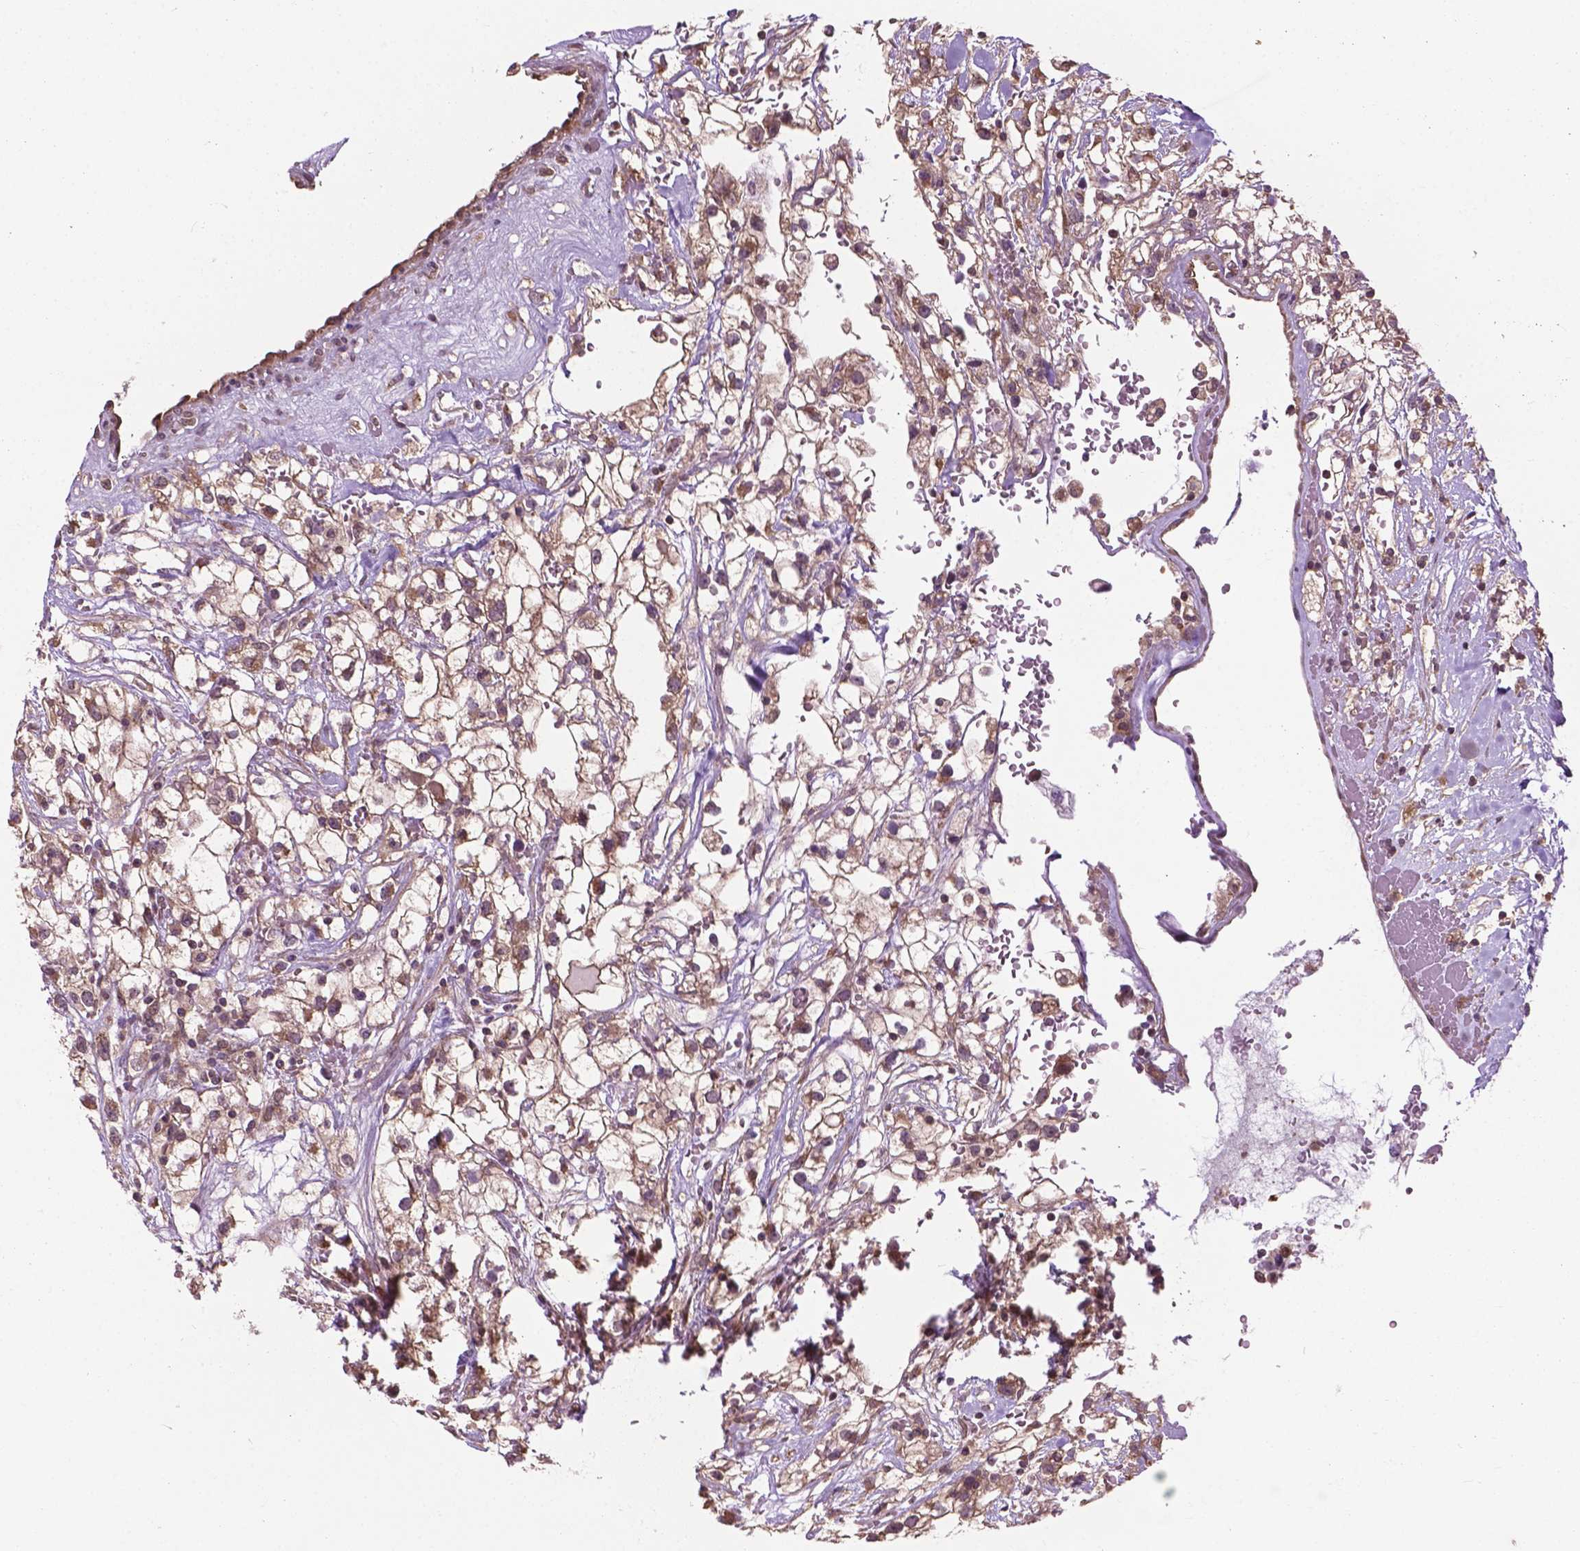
{"staining": {"intensity": "weak", "quantity": ">75%", "location": "cytoplasmic/membranous"}, "tissue": "renal cancer", "cell_type": "Tumor cells", "image_type": "cancer", "snomed": [{"axis": "morphology", "description": "Adenocarcinoma, NOS"}, {"axis": "topography", "description": "Kidney"}], "caption": "Renal cancer stained for a protein displays weak cytoplasmic/membranous positivity in tumor cells. (Stains: DAB (3,3'-diaminobenzidine) in brown, nuclei in blue, Microscopy: brightfield microscopy at high magnification).", "gene": "PPP1CB", "patient": {"sex": "male", "age": 59}}